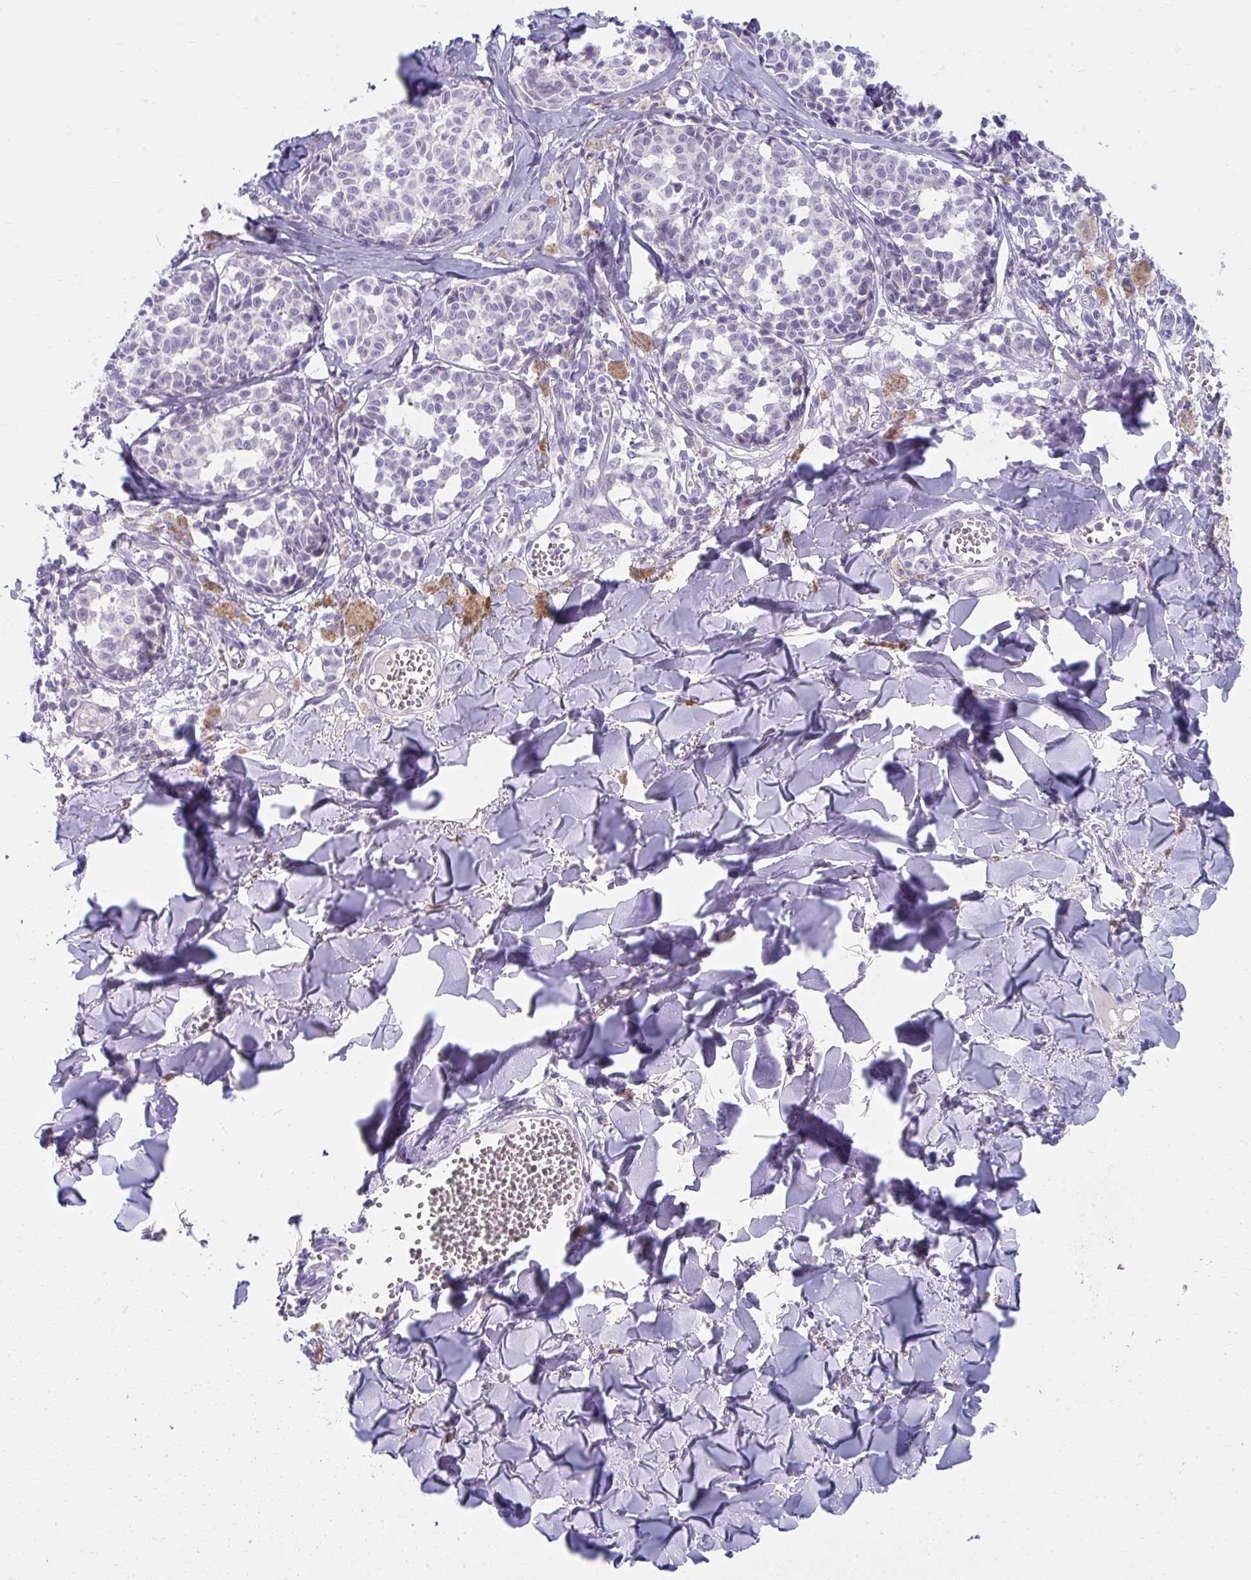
{"staining": {"intensity": "negative", "quantity": "none", "location": "none"}, "tissue": "melanoma", "cell_type": "Tumor cells", "image_type": "cancer", "snomed": [{"axis": "morphology", "description": "Malignant melanoma, NOS"}, {"axis": "topography", "description": "Skin"}], "caption": "The photomicrograph reveals no significant staining in tumor cells of malignant melanoma.", "gene": "UGT3A2", "patient": {"sex": "female", "age": 43}}